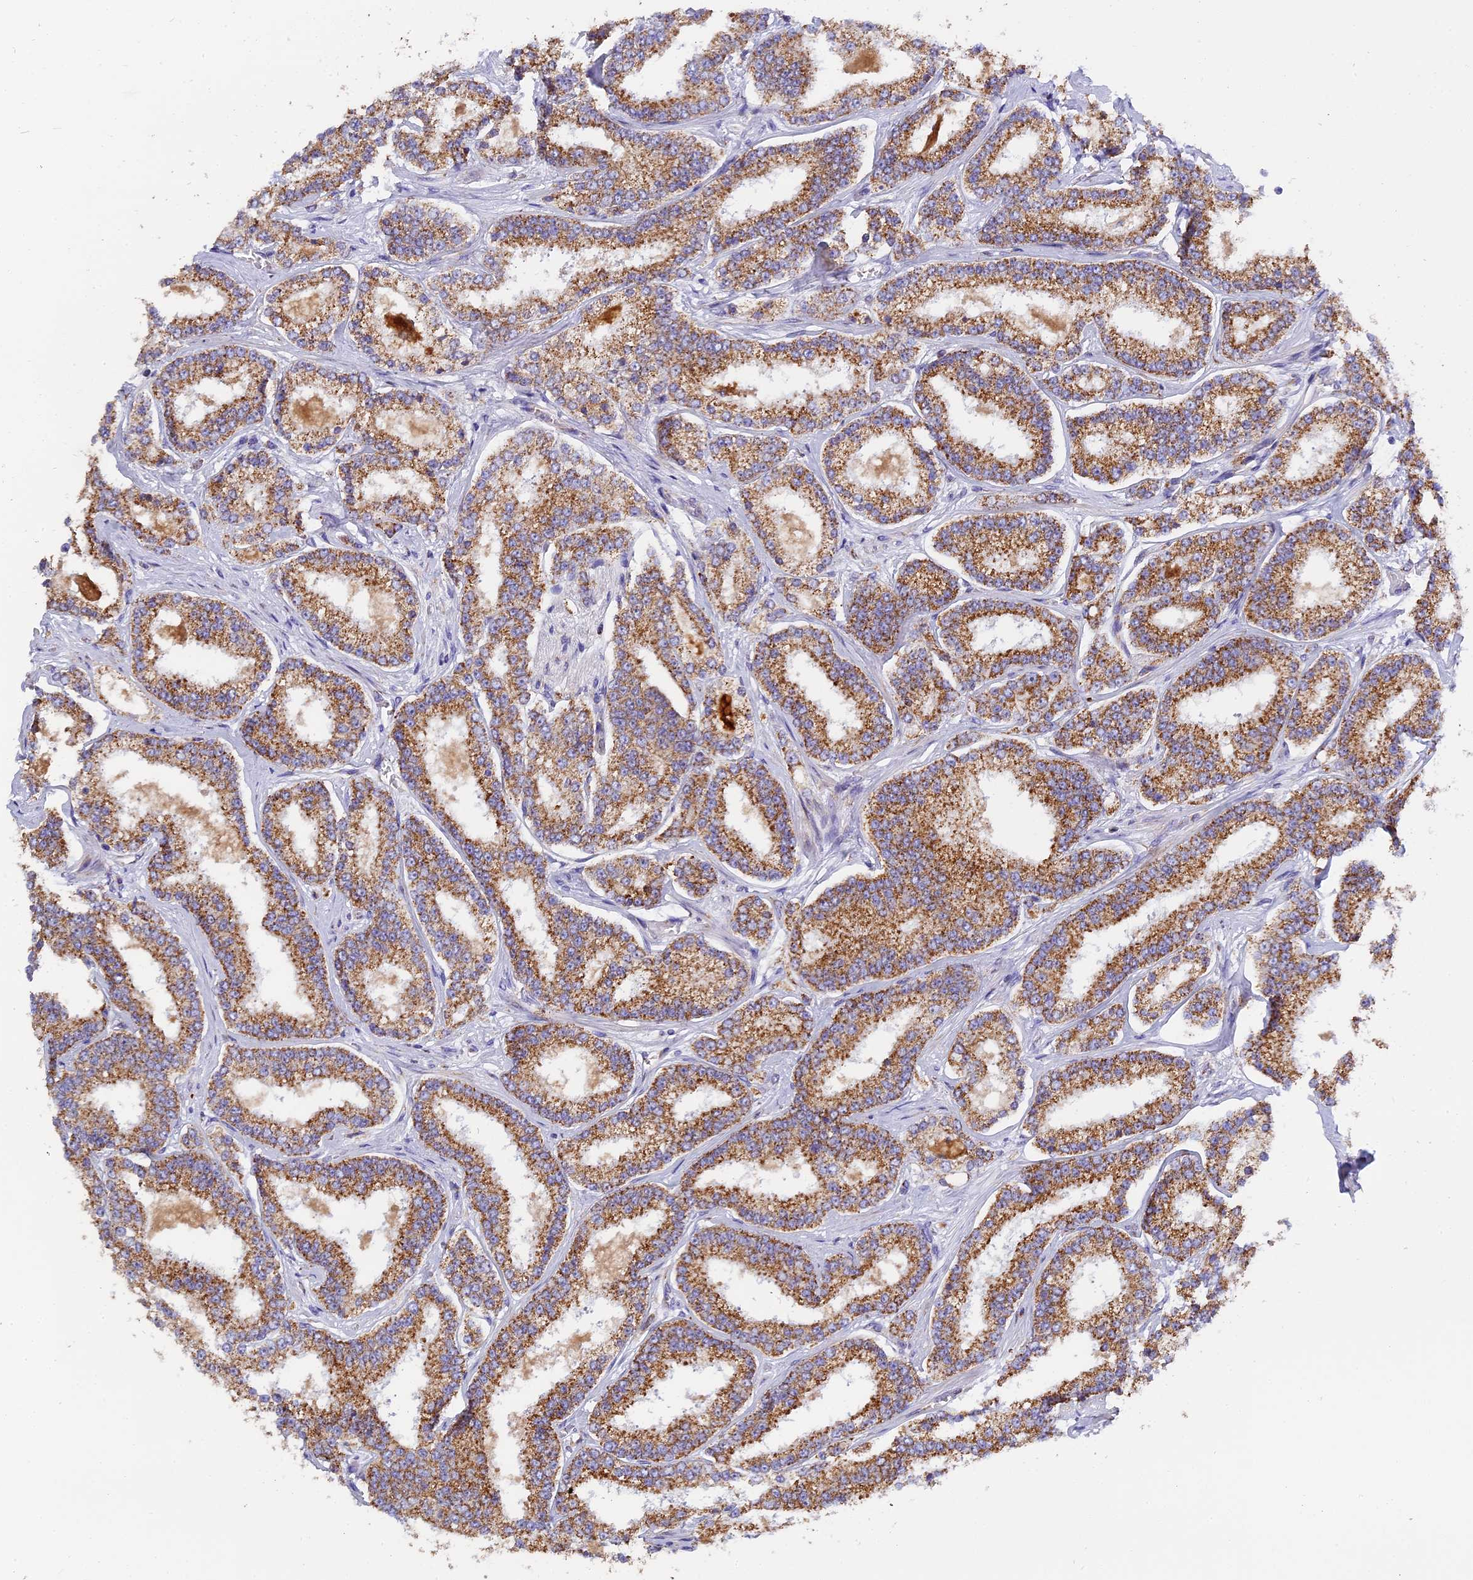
{"staining": {"intensity": "moderate", "quantity": ">75%", "location": "cytoplasmic/membranous"}, "tissue": "prostate cancer", "cell_type": "Tumor cells", "image_type": "cancer", "snomed": [{"axis": "morphology", "description": "Normal tissue, NOS"}, {"axis": "morphology", "description": "Adenocarcinoma, High grade"}, {"axis": "topography", "description": "Prostate"}], "caption": "Immunohistochemical staining of prostate adenocarcinoma (high-grade) displays medium levels of moderate cytoplasmic/membranous staining in about >75% of tumor cells.", "gene": "MRPS34", "patient": {"sex": "male", "age": 83}}